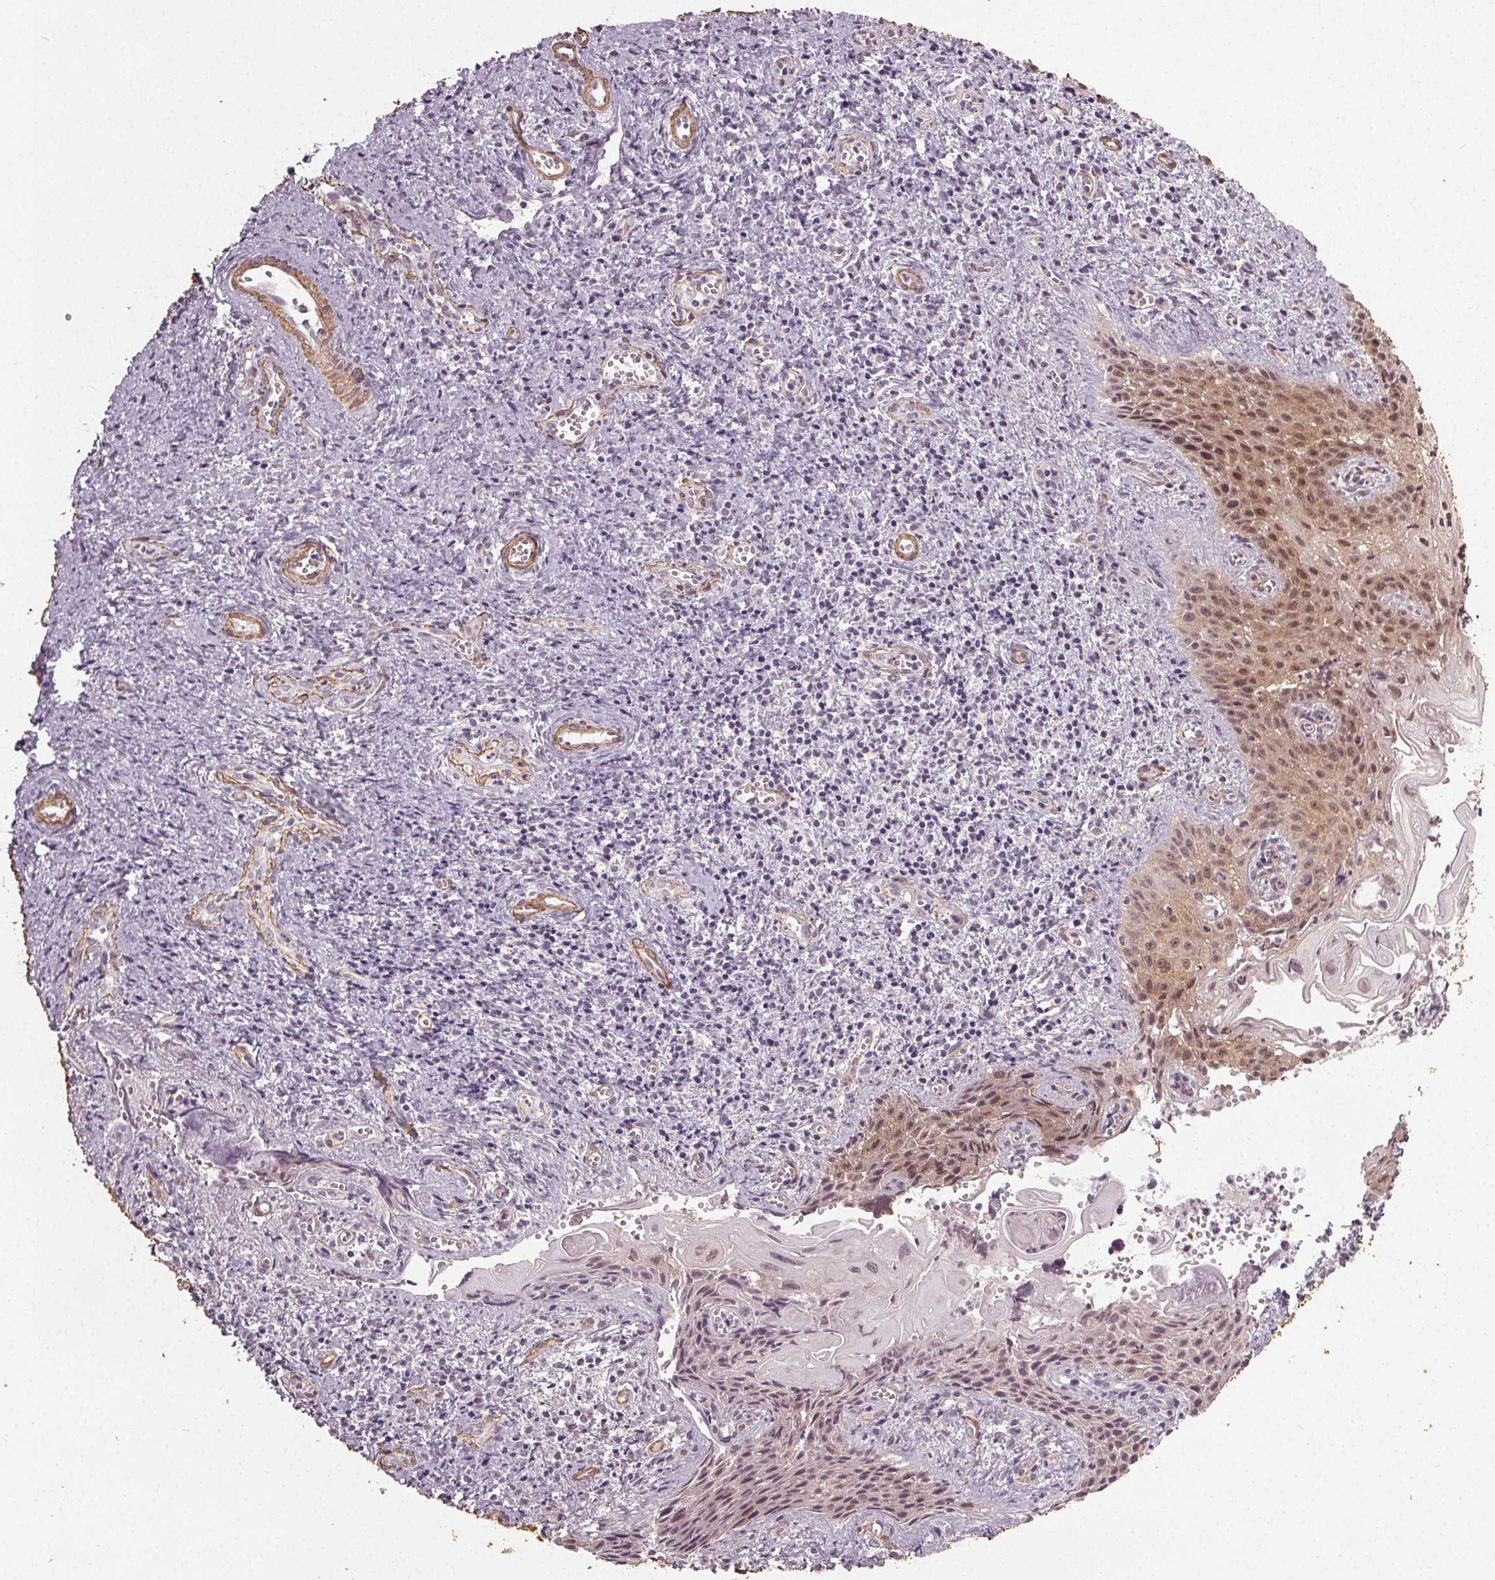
{"staining": {"intensity": "moderate", "quantity": "25%-75%", "location": "nuclear"}, "tissue": "cervical cancer", "cell_type": "Tumor cells", "image_type": "cancer", "snomed": [{"axis": "morphology", "description": "Squamous cell carcinoma, NOS"}, {"axis": "topography", "description": "Cervix"}], "caption": "An immunohistochemistry (IHC) micrograph of tumor tissue is shown. Protein staining in brown highlights moderate nuclear positivity in cervical cancer (squamous cell carcinoma) within tumor cells. Immunohistochemistry stains the protein in brown and the nuclei are stained blue.", "gene": "PKP1", "patient": {"sex": "female", "age": 30}}